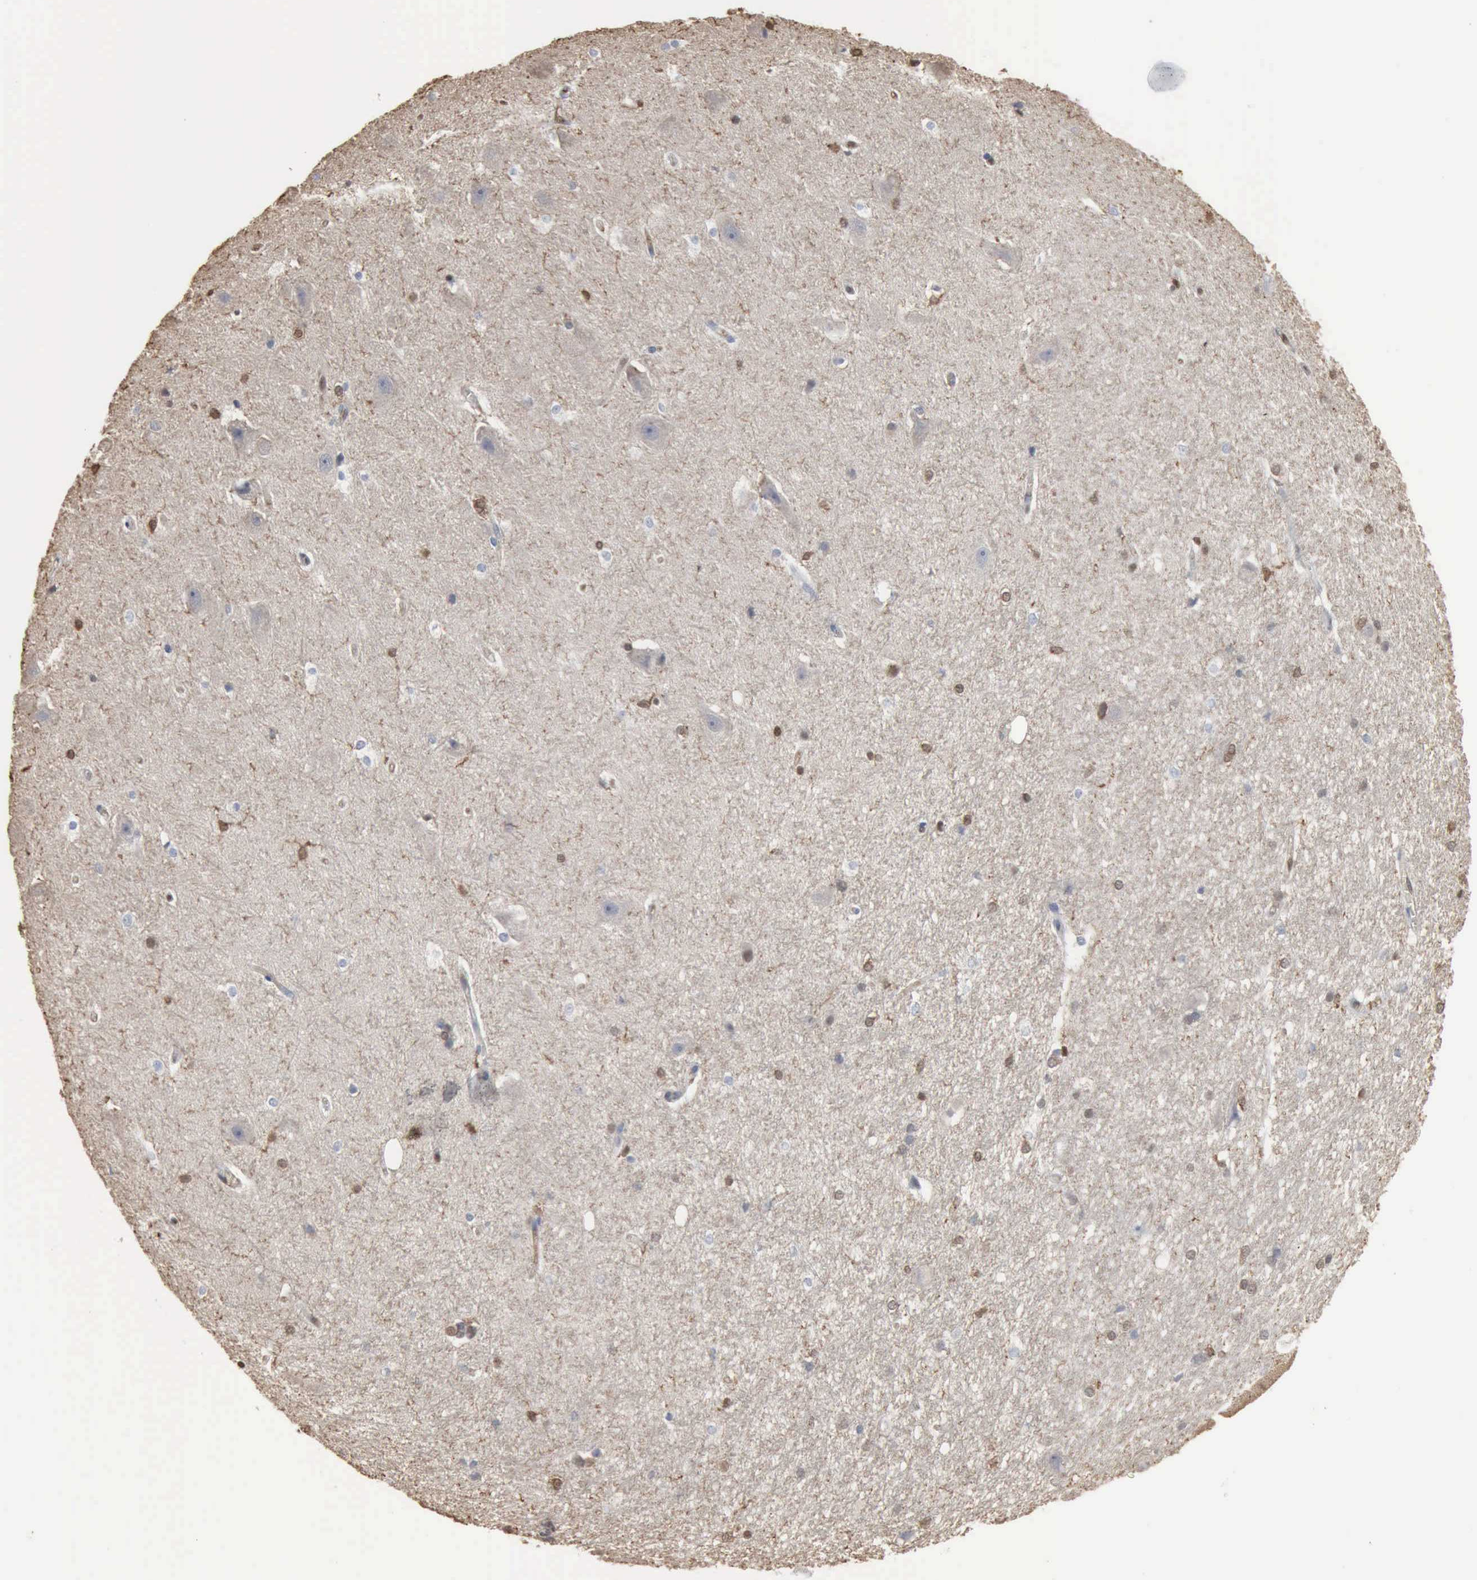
{"staining": {"intensity": "moderate", "quantity": "25%-75%", "location": "cytoplasmic/membranous,nuclear"}, "tissue": "hippocampus", "cell_type": "Glial cells", "image_type": "normal", "snomed": [{"axis": "morphology", "description": "Normal tissue, NOS"}, {"axis": "topography", "description": "Hippocampus"}], "caption": "This histopathology image demonstrates immunohistochemistry (IHC) staining of normal hippocampus, with medium moderate cytoplasmic/membranous,nuclear expression in approximately 25%-75% of glial cells.", "gene": "FSCN1", "patient": {"sex": "female", "age": 19}}